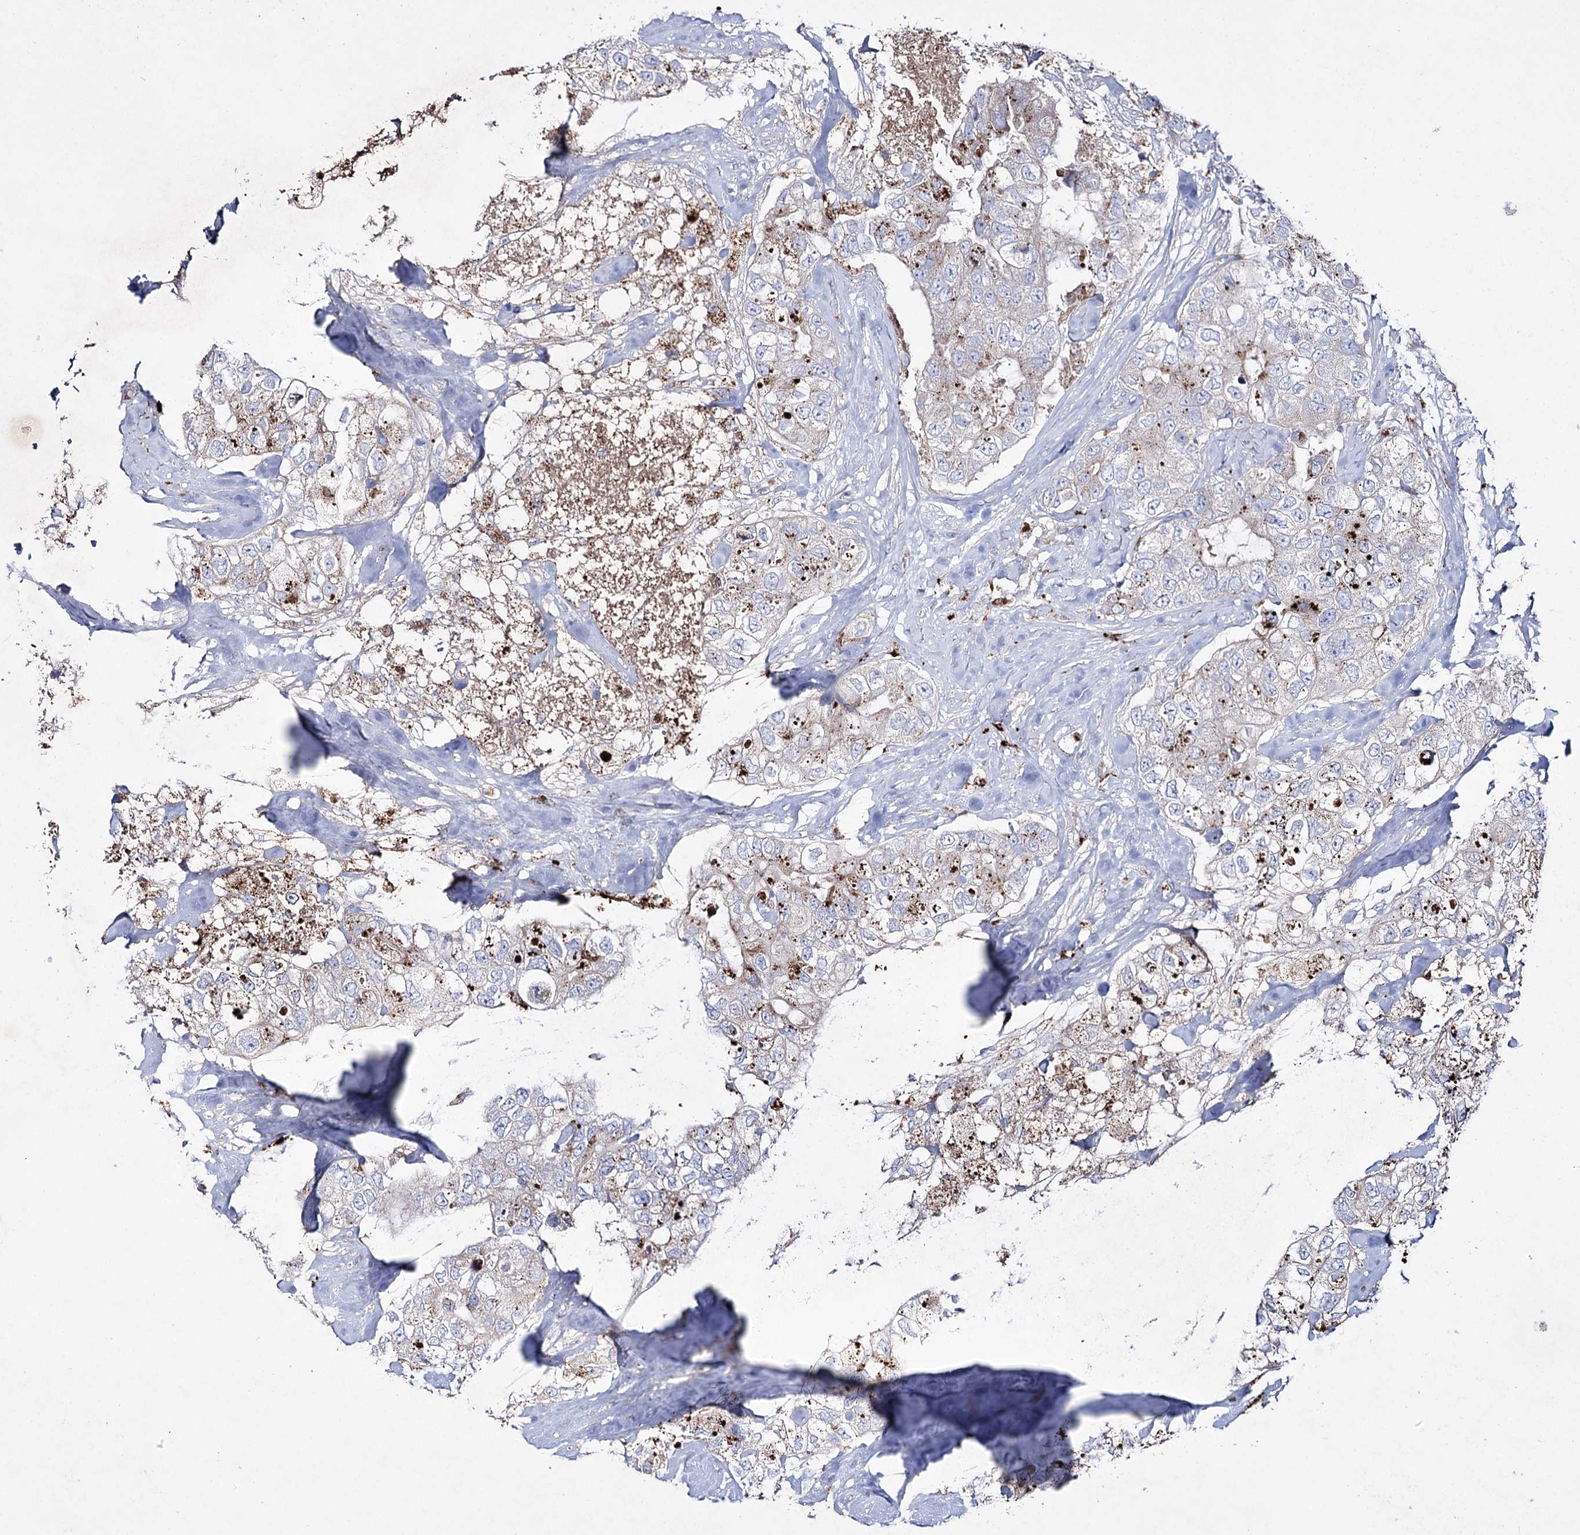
{"staining": {"intensity": "moderate", "quantity": "25%-75%", "location": "cytoplasmic/membranous"}, "tissue": "breast cancer", "cell_type": "Tumor cells", "image_type": "cancer", "snomed": [{"axis": "morphology", "description": "Duct carcinoma"}, {"axis": "topography", "description": "Breast"}], "caption": "Breast cancer tissue exhibits moderate cytoplasmic/membranous staining in approximately 25%-75% of tumor cells", "gene": "NAGLU", "patient": {"sex": "female", "age": 62}}